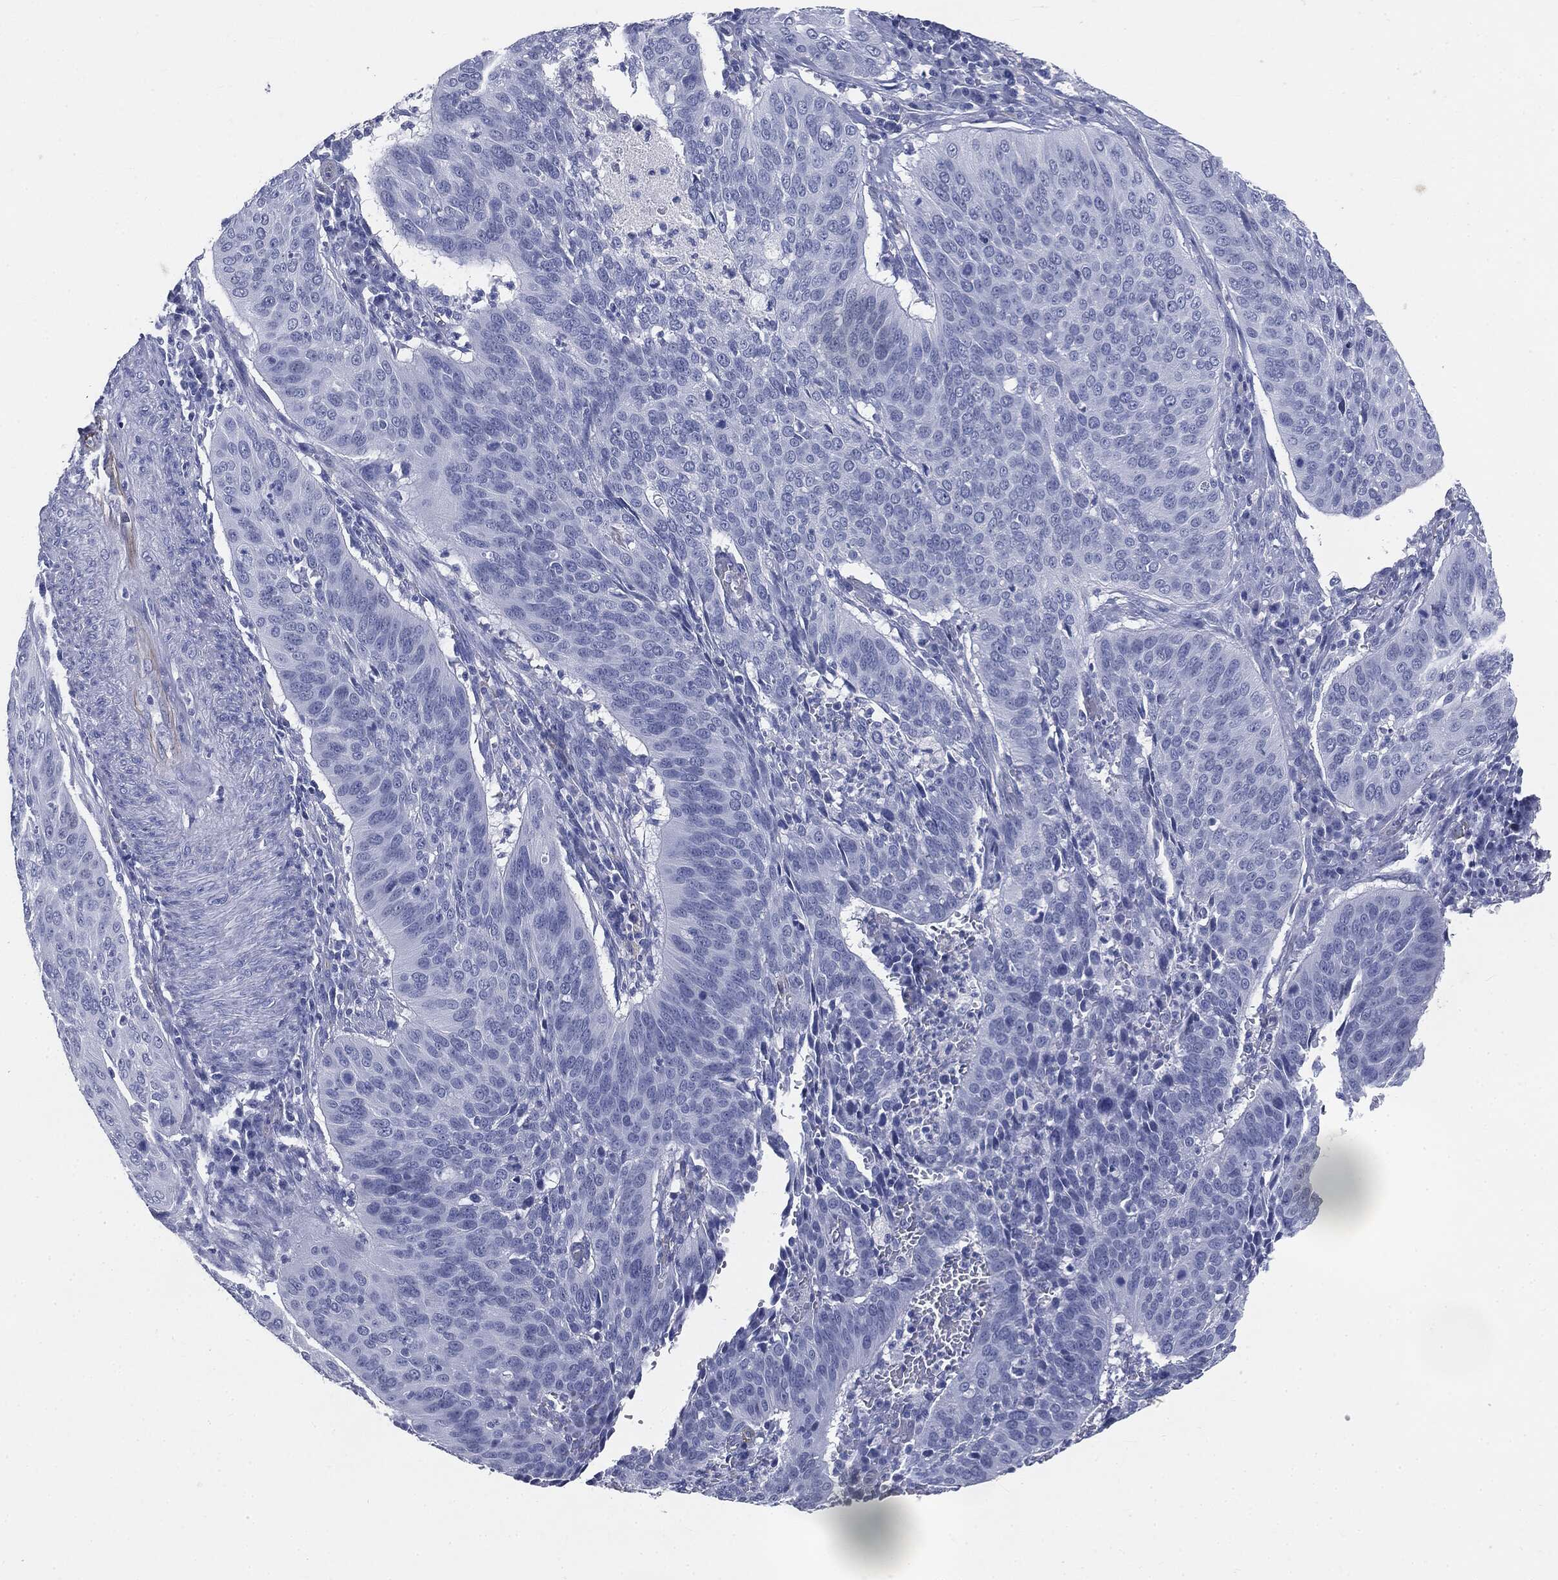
{"staining": {"intensity": "negative", "quantity": "none", "location": "none"}, "tissue": "cervical cancer", "cell_type": "Tumor cells", "image_type": "cancer", "snomed": [{"axis": "morphology", "description": "Normal tissue, NOS"}, {"axis": "morphology", "description": "Squamous cell carcinoma, NOS"}, {"axis": "topography", "description": "Cervix"}], "caption": "Tumor cells are negative for brown protein staining in cervical squamous cell carcinoma. Brightfield microscopy of IHC stained with DAB (brown) and hematoxylin (blue), captured at high magnification.", "gene": "MUC5AC", "patient": {"sex": "female", "age": 39}}